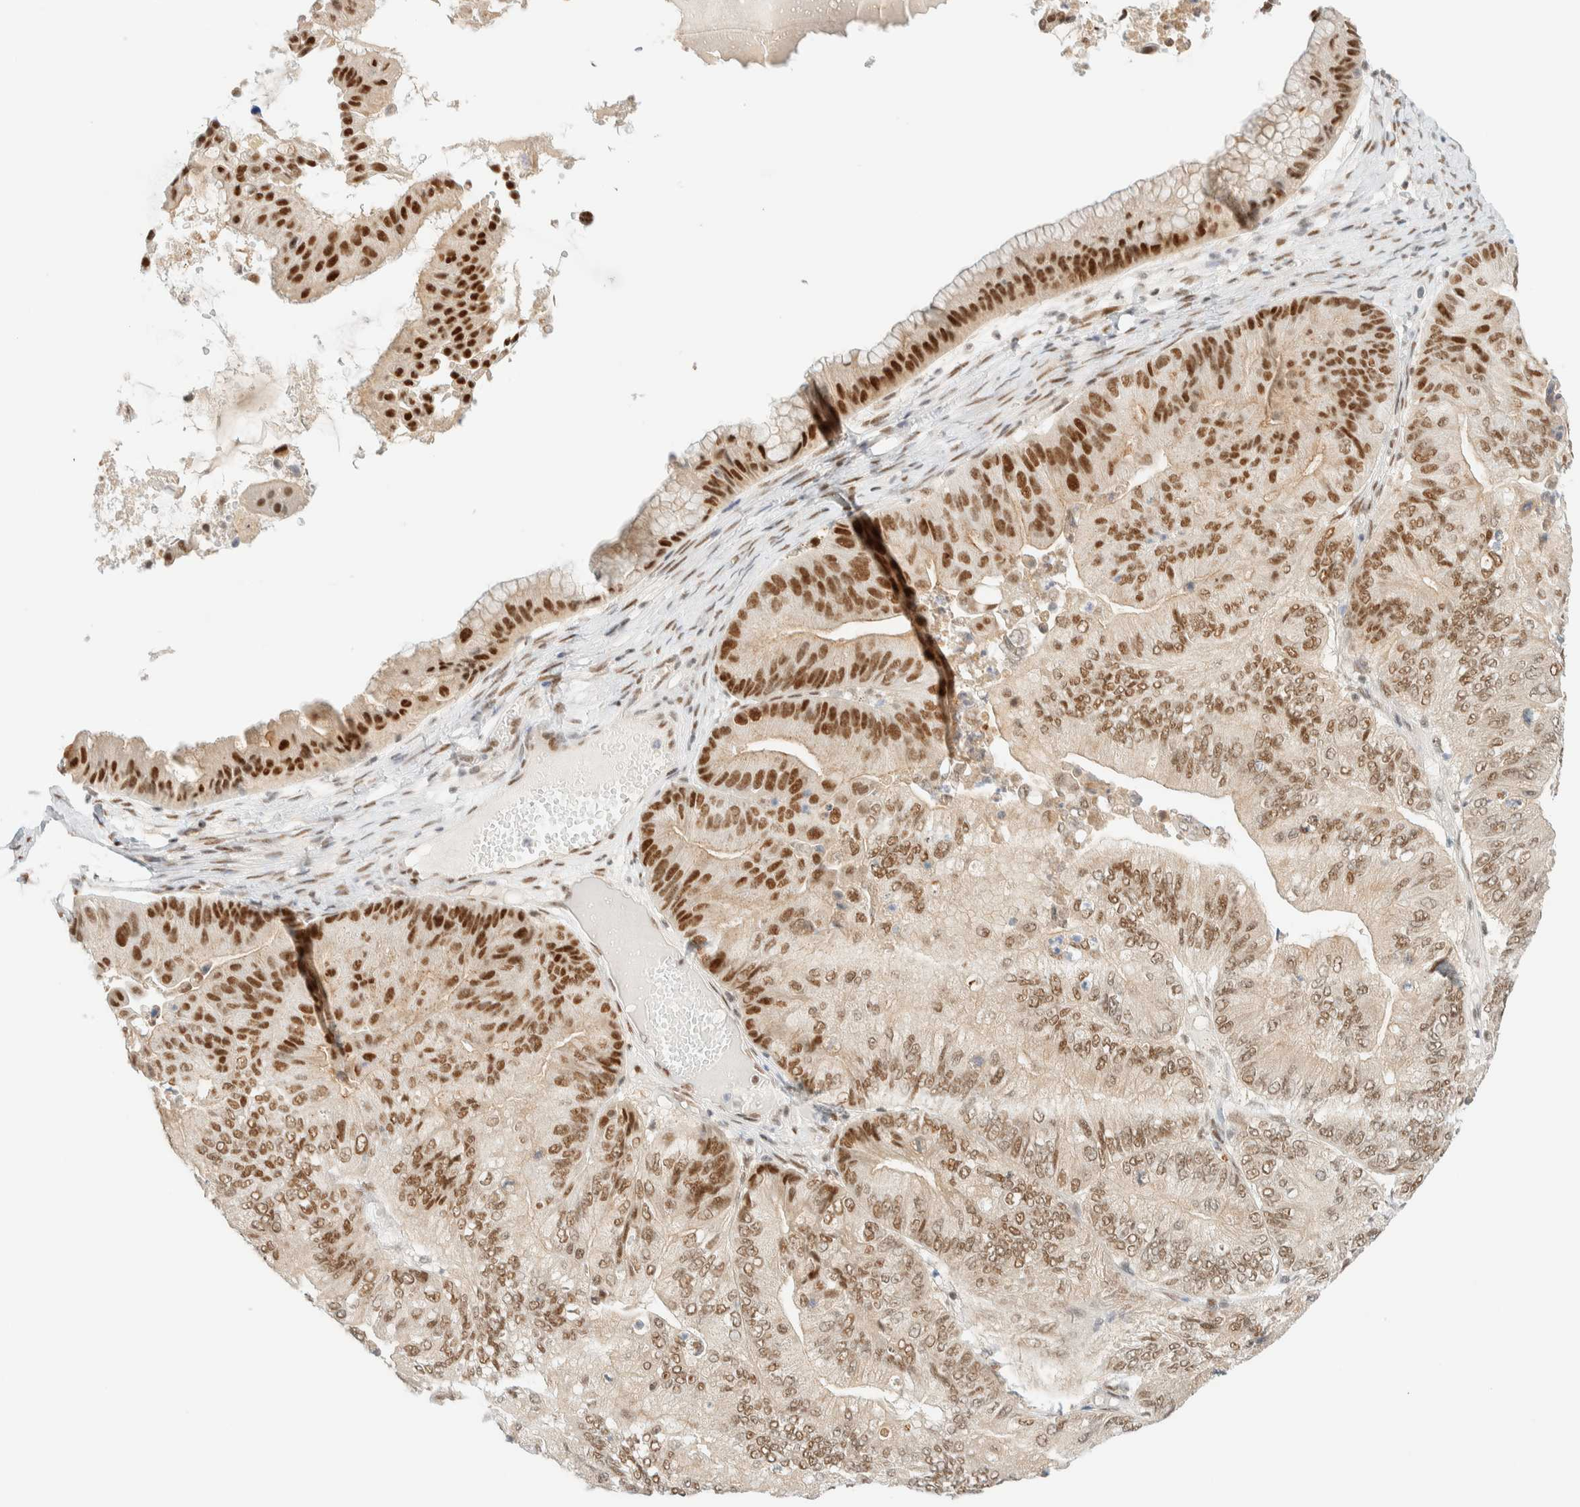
{"staining": {"intensity": "strong", "quantity": "25%-75%", "location": "nuclear"}, "tissue": "ovarian cancer", "cell_type": "Tumor cells", "image_type": "cancer", "snomed": [{"axis": "morphology", "description": "Cystadenocarcinoma, mucinous, NOS"}, {"axis": "topography", "description": "Ovary"}], "caption": "High-magnification brightfield microscopy of ovarian mucinous cystadenocarcinoma stained with DAB (brown) and counterstained with hematoxylin (blue). tumor cells exhibit strong nuclear positivity is present in approximately25%-75% of cells. (DAB = brown stain, brightfield microscopy at high magnification).", "gene": "PYGO2", "patient": {"sex": "female", "age": 61}}